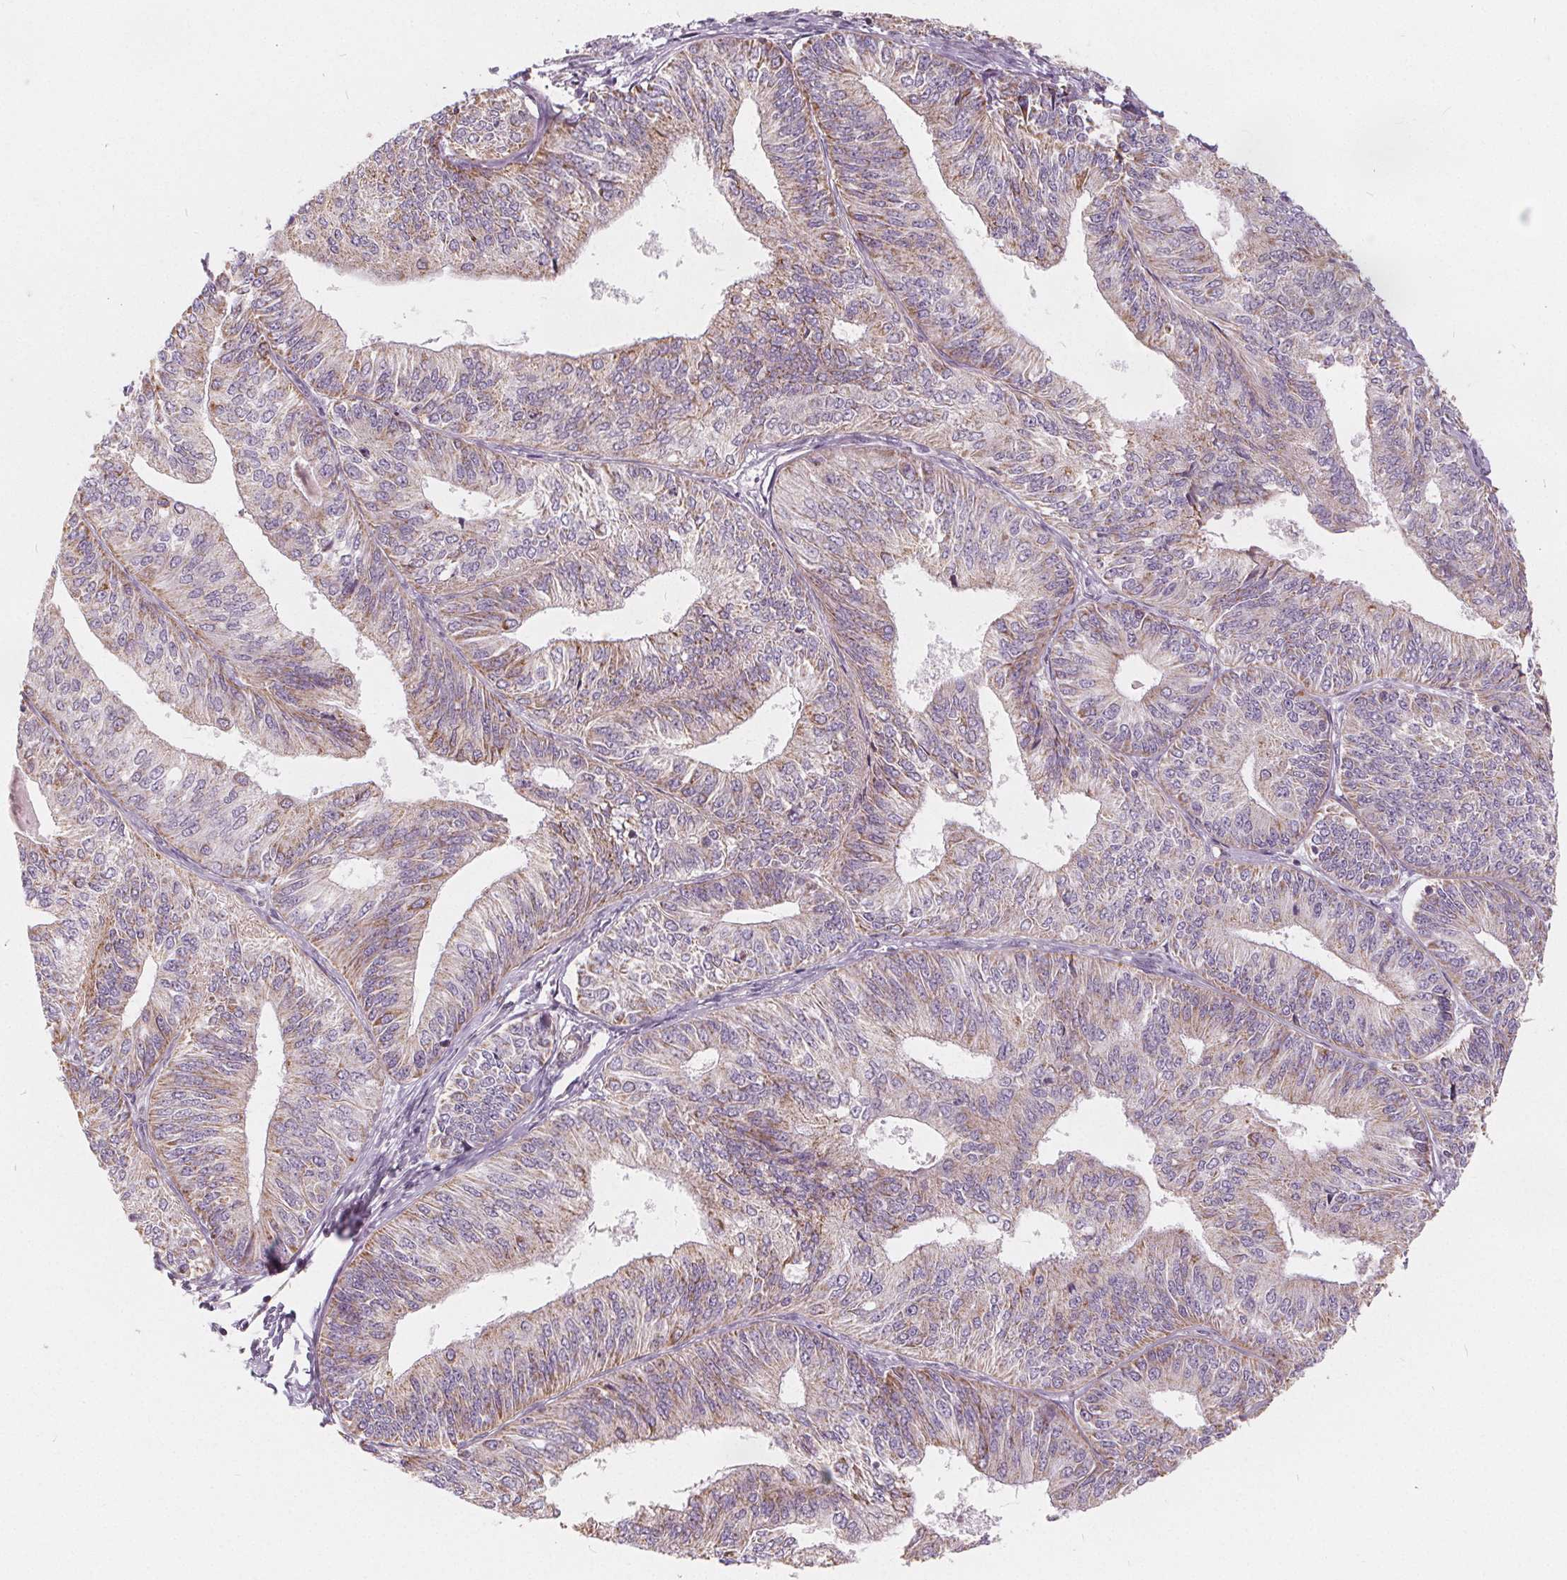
{"staining": {"intensity": "weak", "quantity": "25%-75%", "location": "cytoplasmic/membranous"}, "tissue": "endometrial cancer", "cell_type": "Tumor cells", "image_type": "cancer", "snomed": [{"axis": "morphology", "description": "Adenocarcinoma, NOS"}, {"axis": "topography", "description": "Endometrium"}], "caption": "Immunohistochemical staining of endometrial adenocarcinoma shows weak cytoplasmic/membranous protein expression in about 25%-75% of tumor cells.", "gene": "NUP210L", "patient": {"sex": "female", "age": 58}}